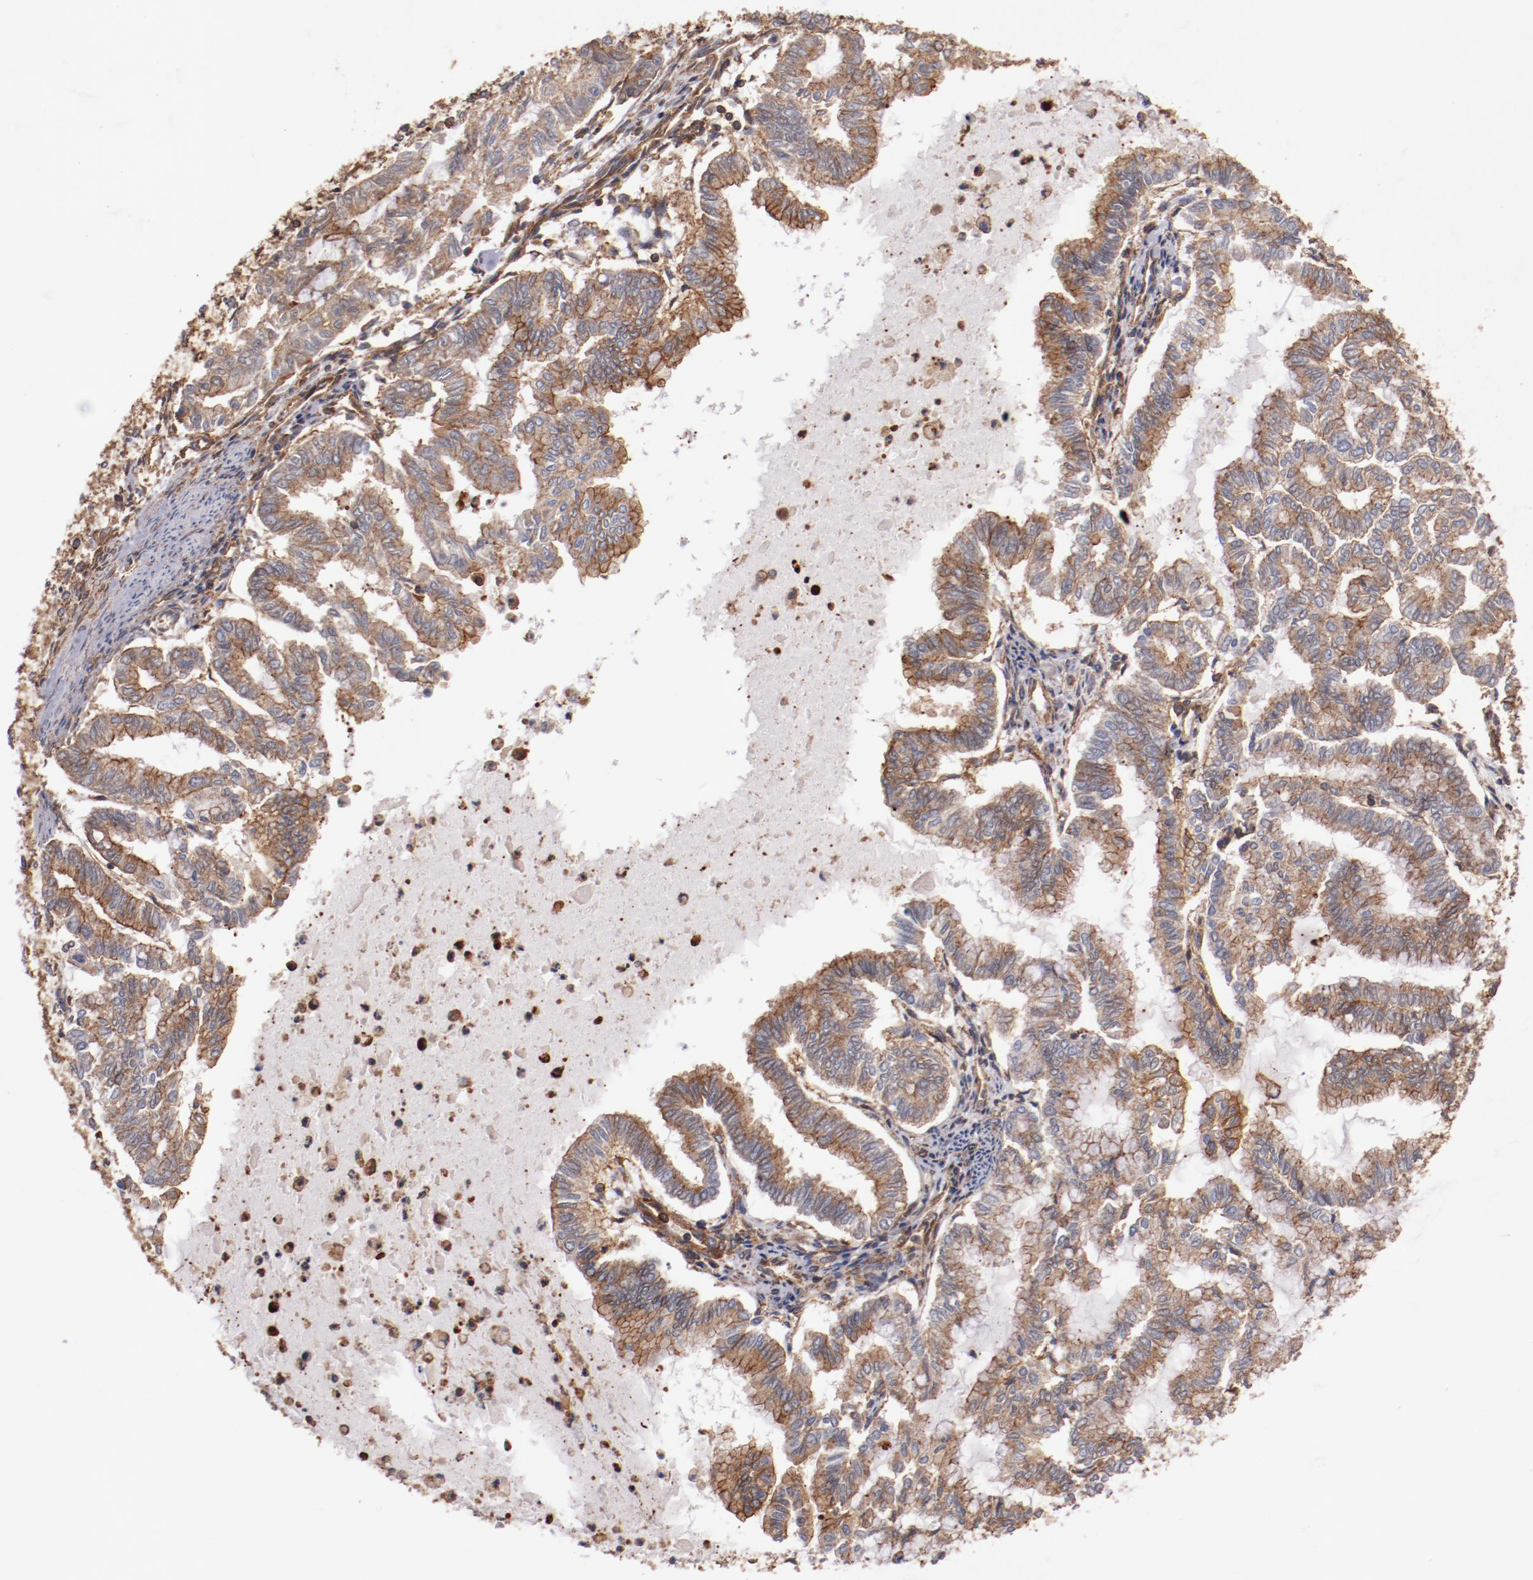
{"staining": {"intensity": "moderate", "quantity": ">75%", "location": "cytoplasmic/membranous"}, "tissue": "endometrial cancer", "cell_type": "Tumor cells", "image_type": "cancer", "snomed": [{"axis": "morphology", "description": "Adenocarcinoma, NOS"}, {"axis": "topography", "description": "Endometrium"}], "caption": "Adenocarcinoma (endometrial) stained with immunohistochemistry shows moderate cytoplasmic/membranous positivity in about >75% of tumor cells.", "gene": "TMOD3", "patient": {"sex": "female", "age": 79}}